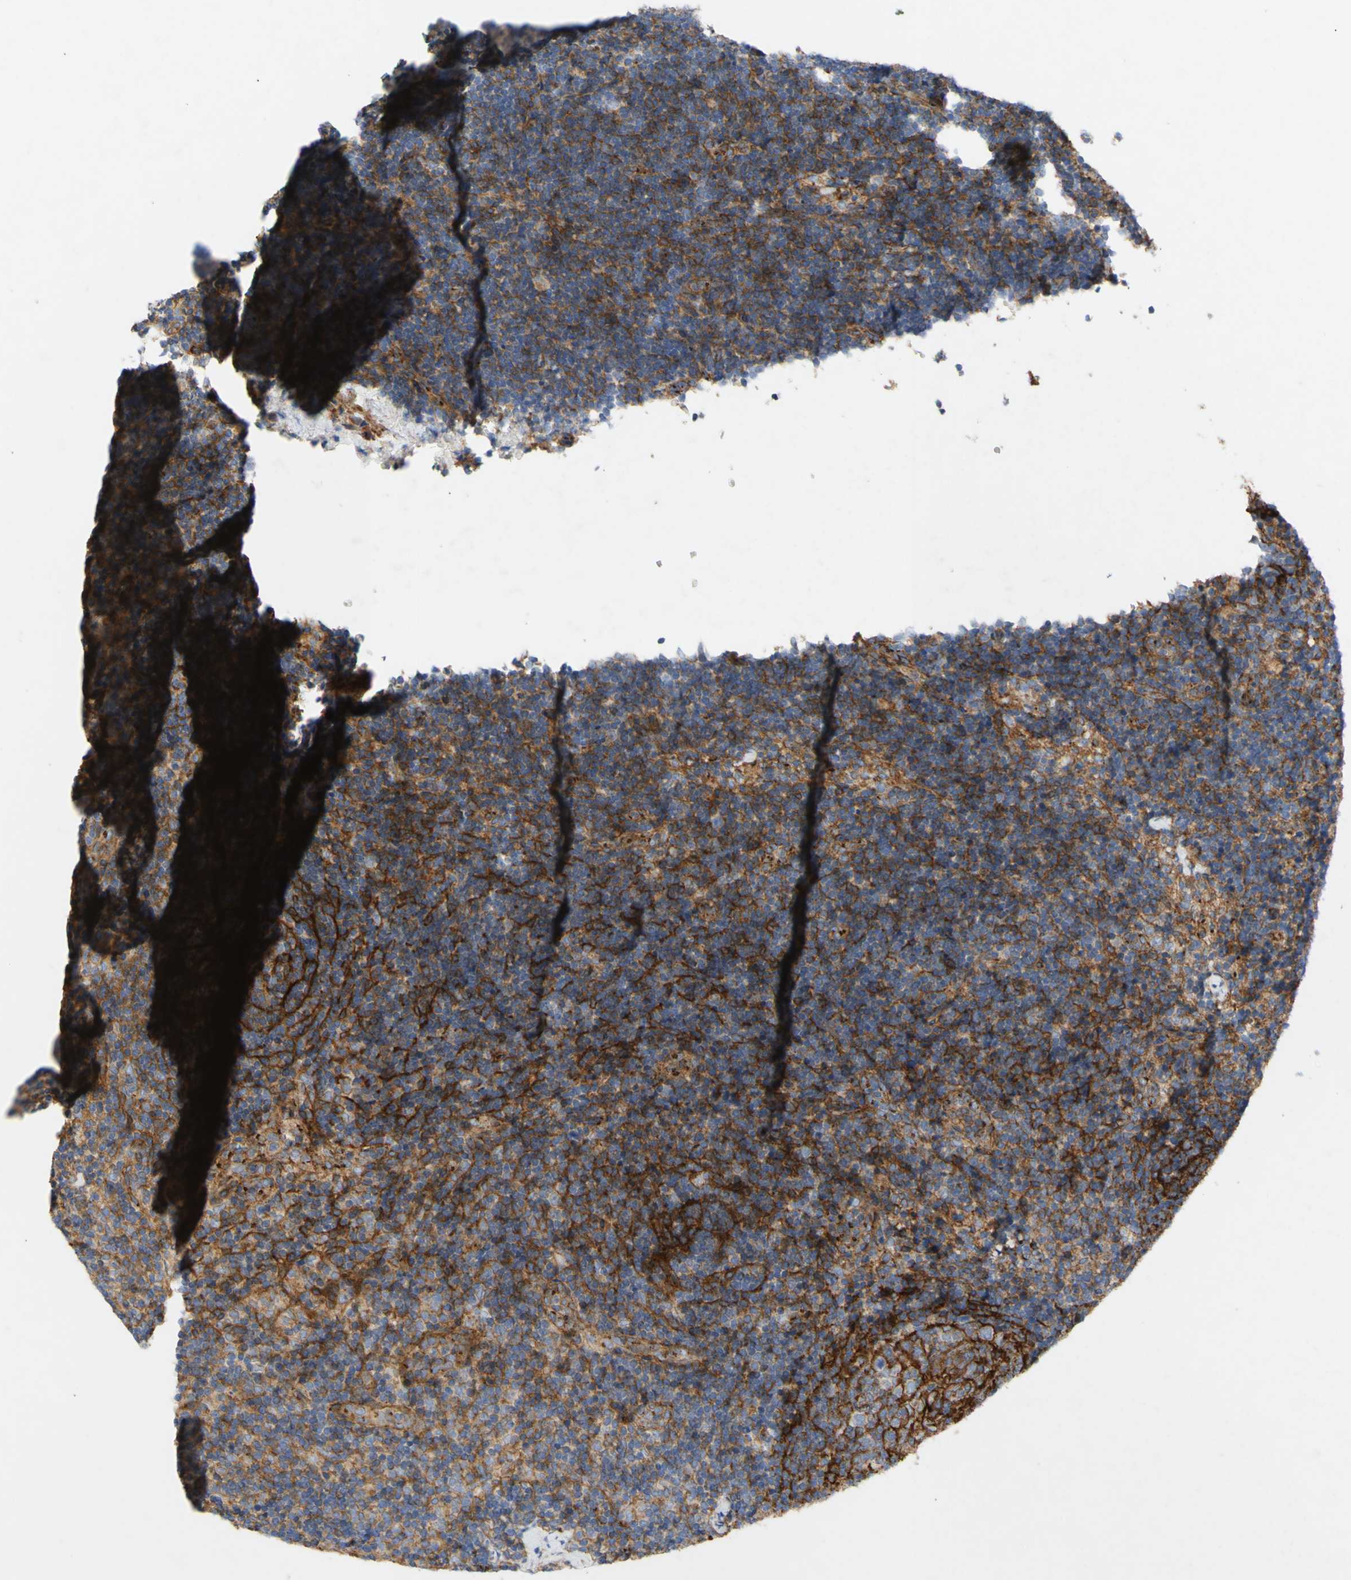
{"staining": {"intensity": "strong", "quantity": ">75%", "location": "cytoplasmic/membranous"}, "tissue": "lymph node", "cell_type": "Germinal center cells", "image_type": "normal", "snomed": [{"axis": "morphology", "description": "Normal tissue, NOS"}, {"axis": "topography", "description": "Lymph node"}], "caption": "An image showing strong cytoplasmic/membranous staining in about >75% of germinal center cells in normal lymph node, as visualized by brown immunohistochemical staining.", "gene": "ATP2A3", "patient": {"sex": "female", "age": 14}}